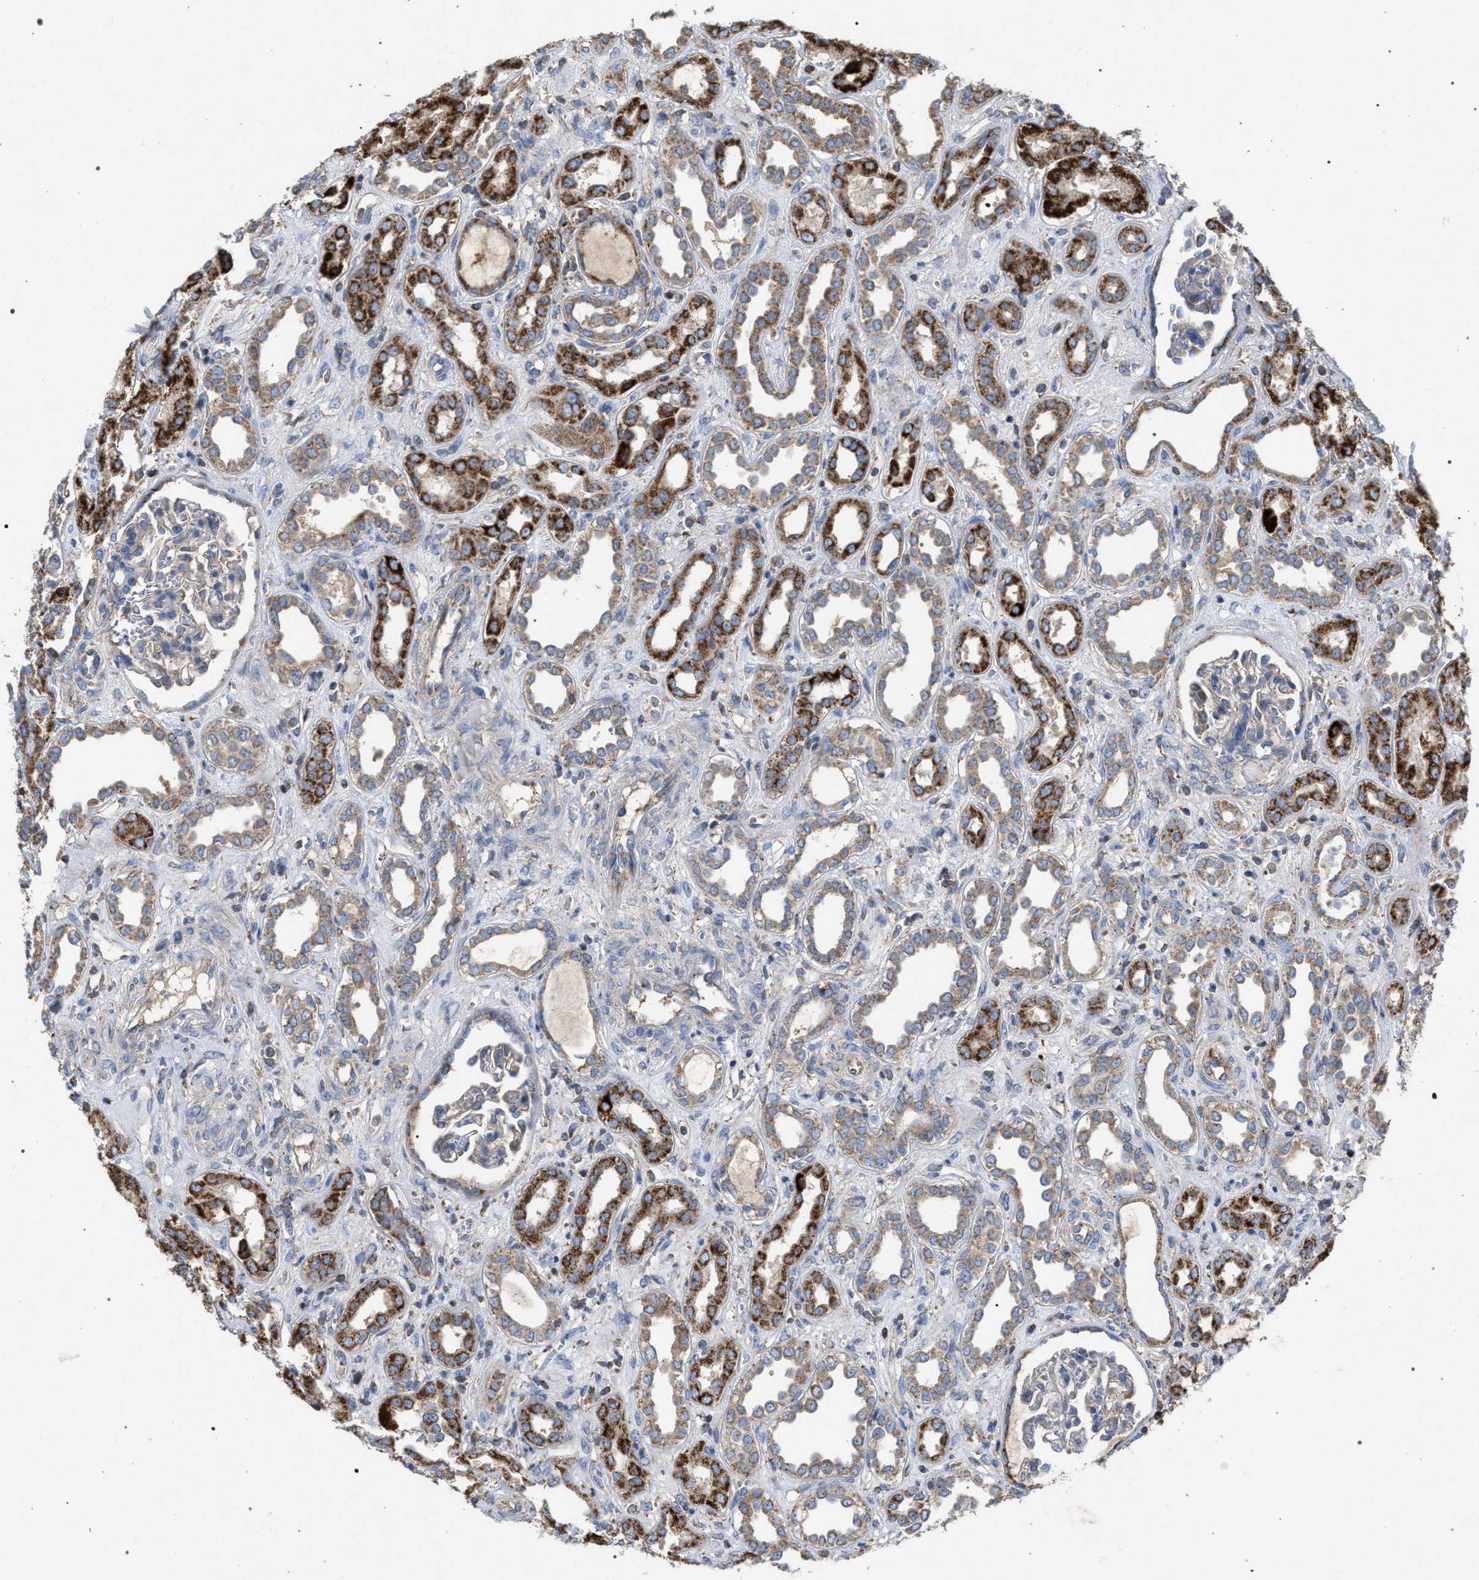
{"staining": {"intensity": "moderate", "quantity": "<25%", "location": "cytoplasmic/membranous"}, "tissue": "kidney", "cell_type": "Cells in glomeruli", "image_type": "normal", "snomed": [{"axis": "morphology", "description": "Normal tissue, NOS"}, {"axis": "topography", "description": "Kidney"}], "caption": "Unremarkable kidney was stained to show a protein in brown. There is low levels of moderate cytoplasmic/membranous positivity in approximately <25% of cells in glomeruli. The protein is shown in brown color, while the nuclei are stained blue.", "gene": "VPS13A", "patient": {"sex": "male", "age": 59}}